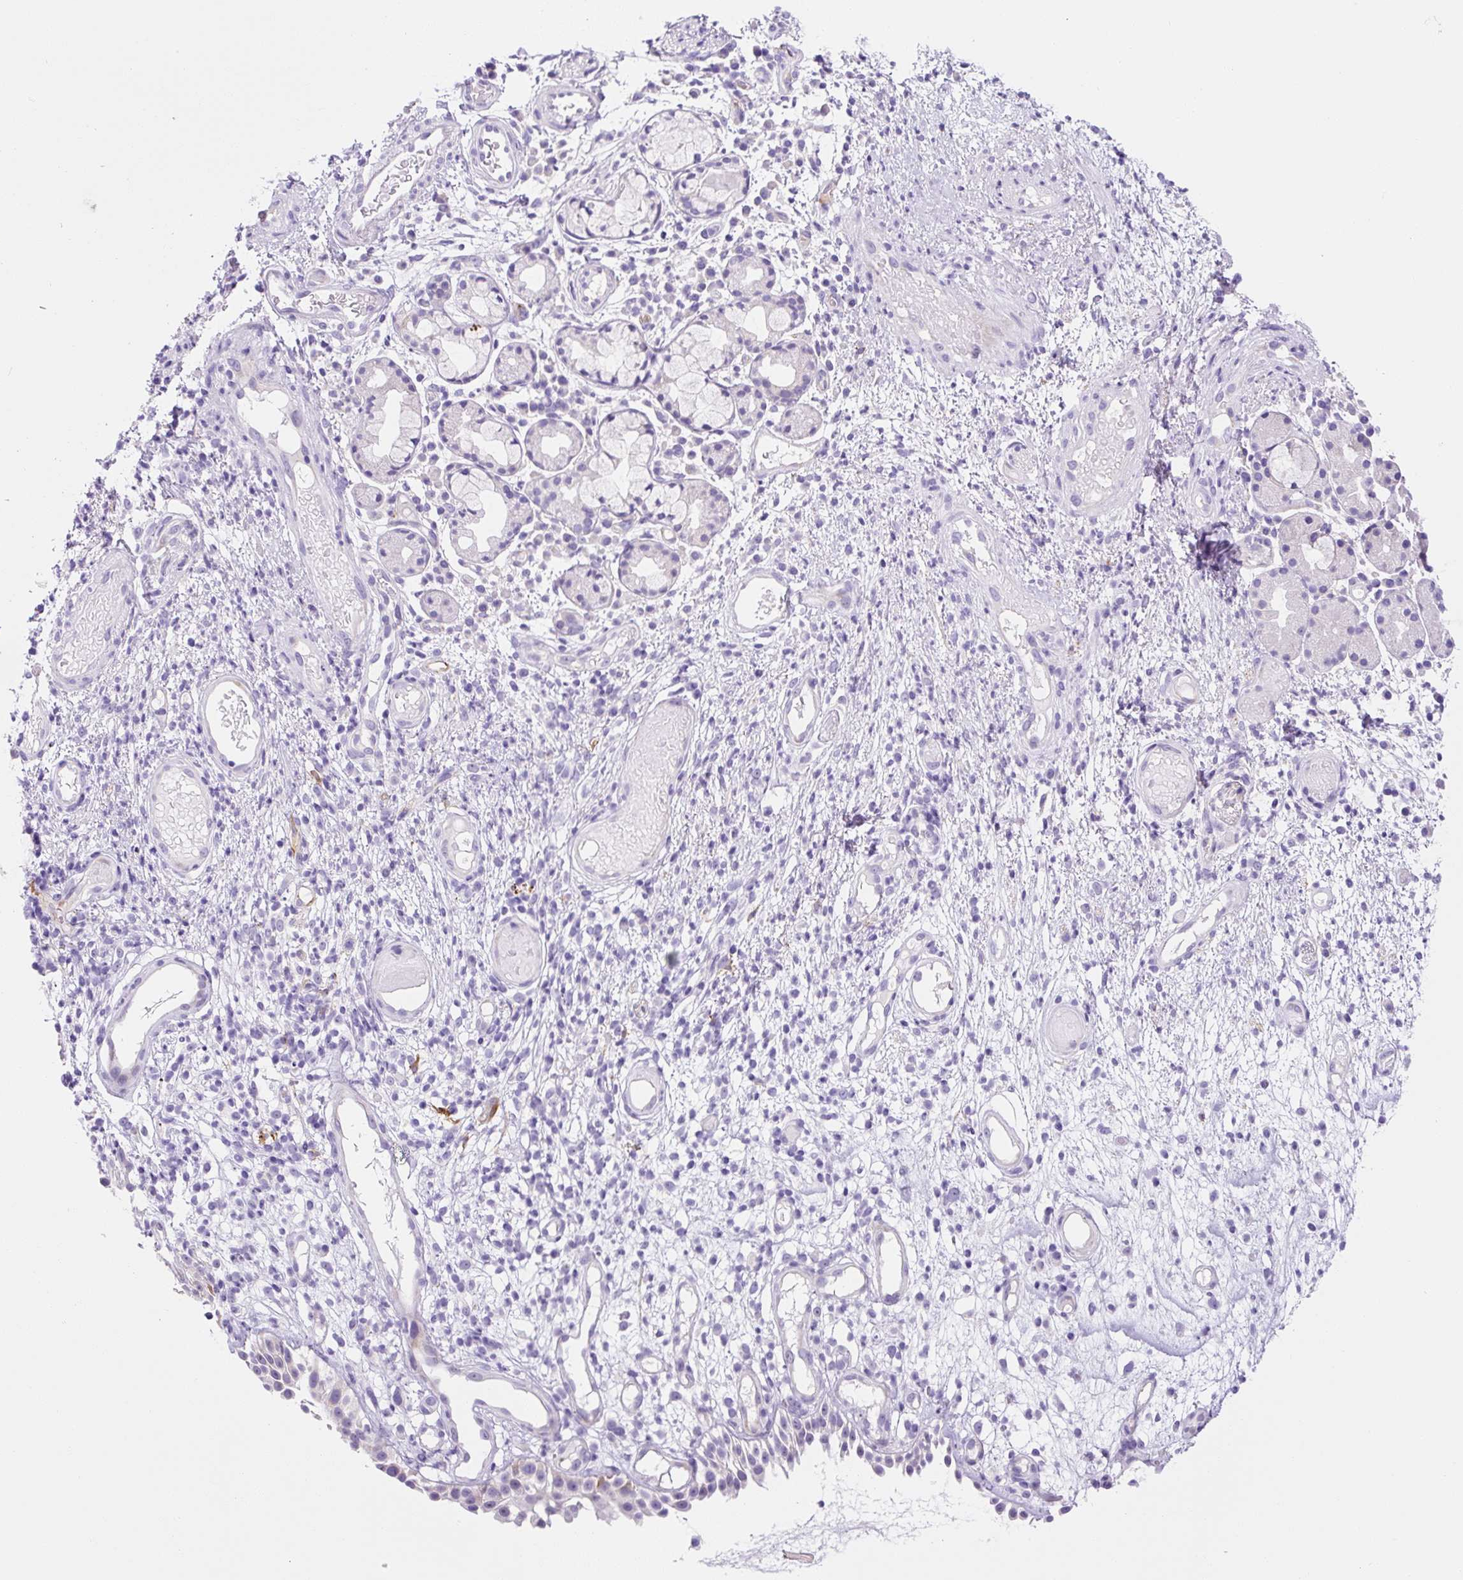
{"staining": {"intensity": "weak", "quantity": "25%-75%", "location": "cytoplasmic/membranous"}, "tissue": "nasopharynx", "cell_type": "Respiratory epithelial cells", "image_type": "normal", "snomed": [{"axis": "morphology", "description": "Normal tissue, NOS"}, {"axis": "morphology", "description": "Inflammation, NOS"}, {"axis": "topography", "description": "Nasopharynx"}], "caption": "The immunohistochemical stain highlights weak cytoplasmic/membranous staining in respiratory epithelial cells of benign nasopharynx. (IHC, brightfield microscopy, high magnification).", "gene": "ASB4", "patient": {"sex": "male", "age": 54}}